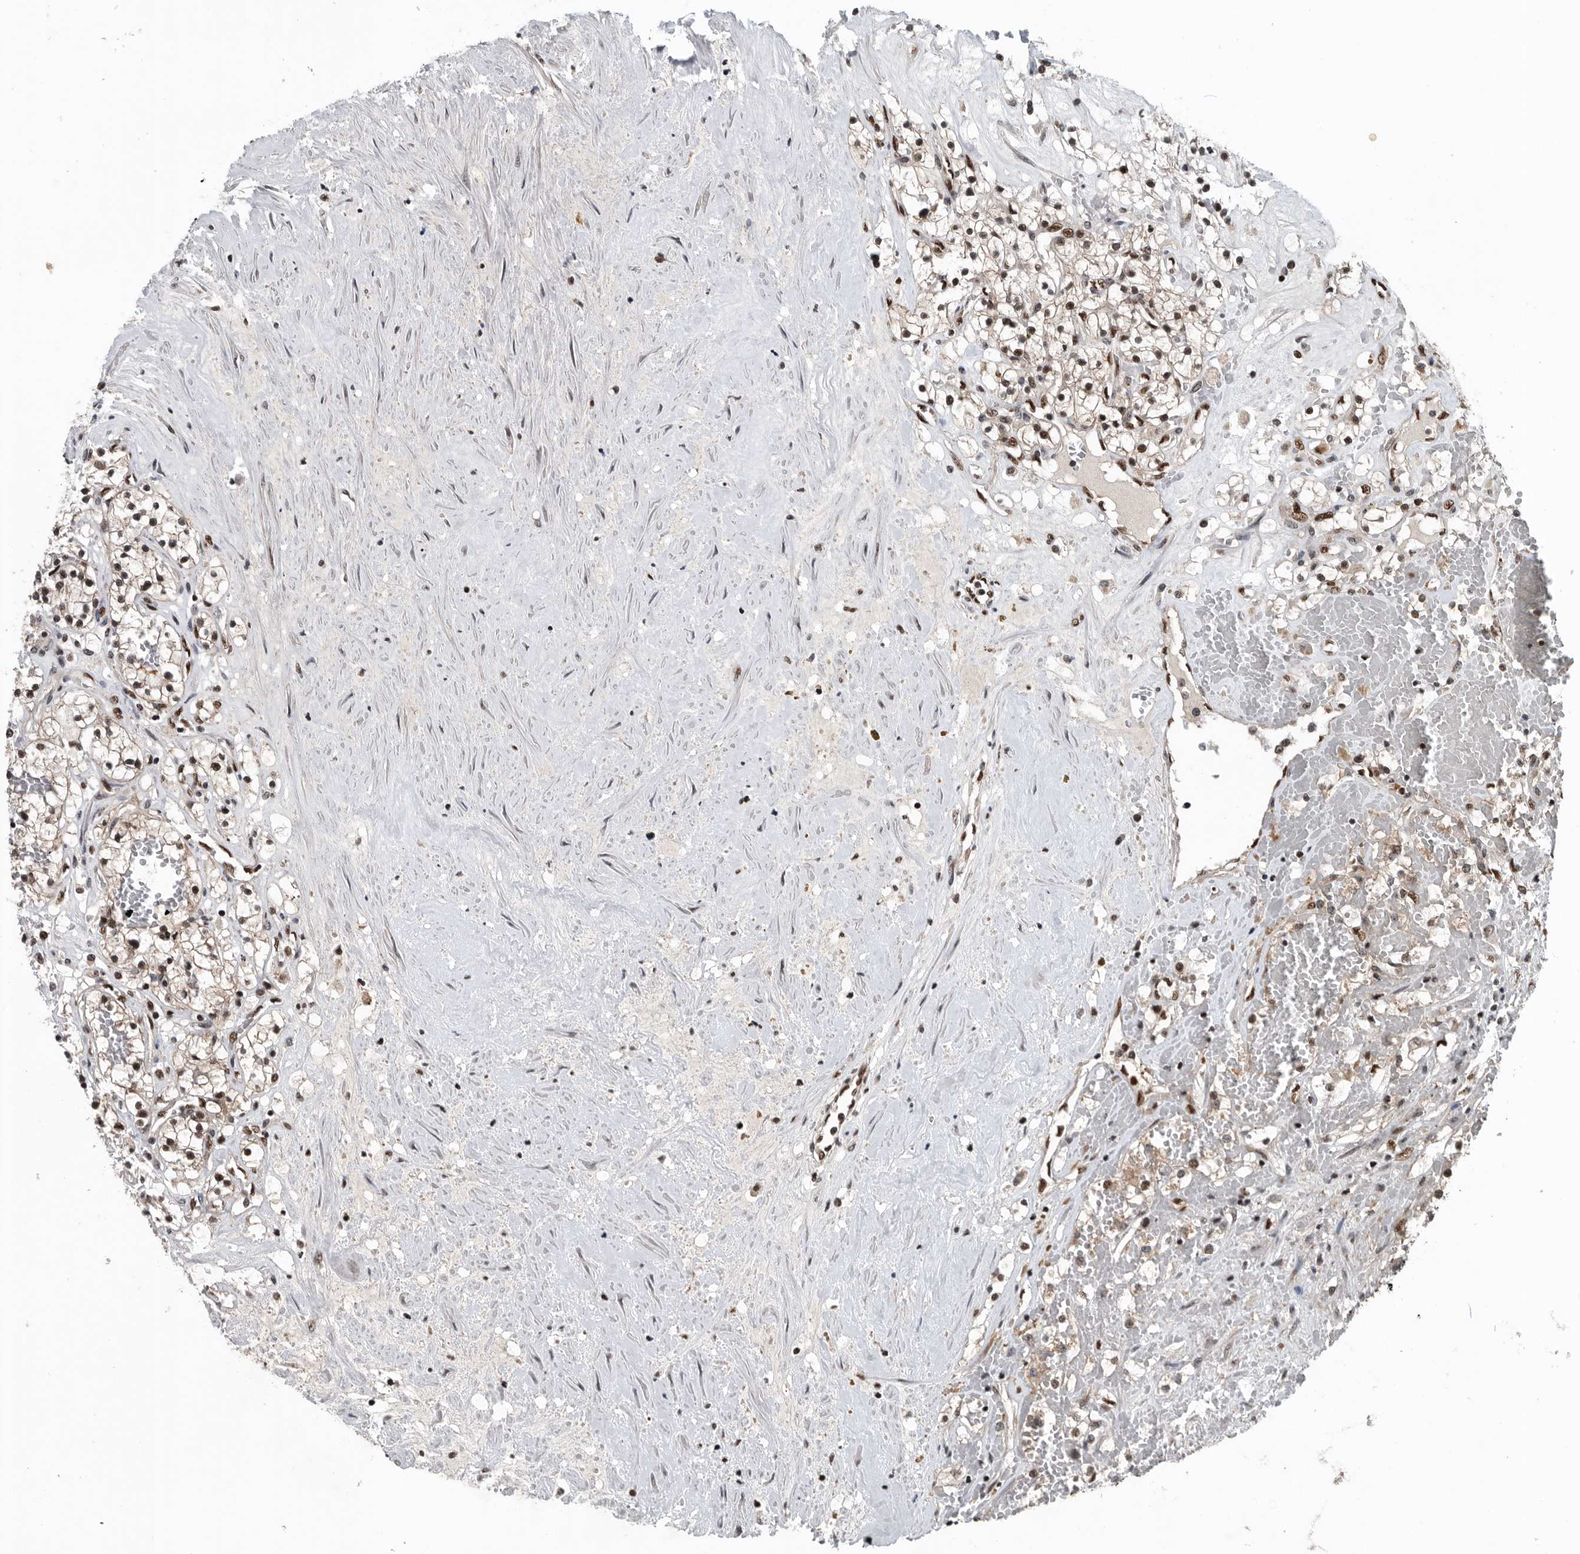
{"staining": {"intensity": "moderate", "quantity": "25%-75%", "location": "cytoplasmic/membranous,nuclear"}, "tissue": "renal cancer", "cell_type": "Tumor cells", "image_type": "cancer", "snomed": [{"axis": "morphology", "description": "Normal tissue, NOS"}, {"axis": "morphology", "description": "Adenocarcinoma, NOS"}, {"axis": "topography", "description": "Kidney"}], "caption": "The photomicrograph displays staining of adenocarcinoma (renal), revealing moderate cytoplasmic/membranous and nuclear protein positivity (brown color) within tumor cells. (DAB (3,3'-diaminobenzidine) IHC with brightfield microscopy, high magnification).", "gene": "SENP7", "patient": {"sex": "male", "age": 68}}